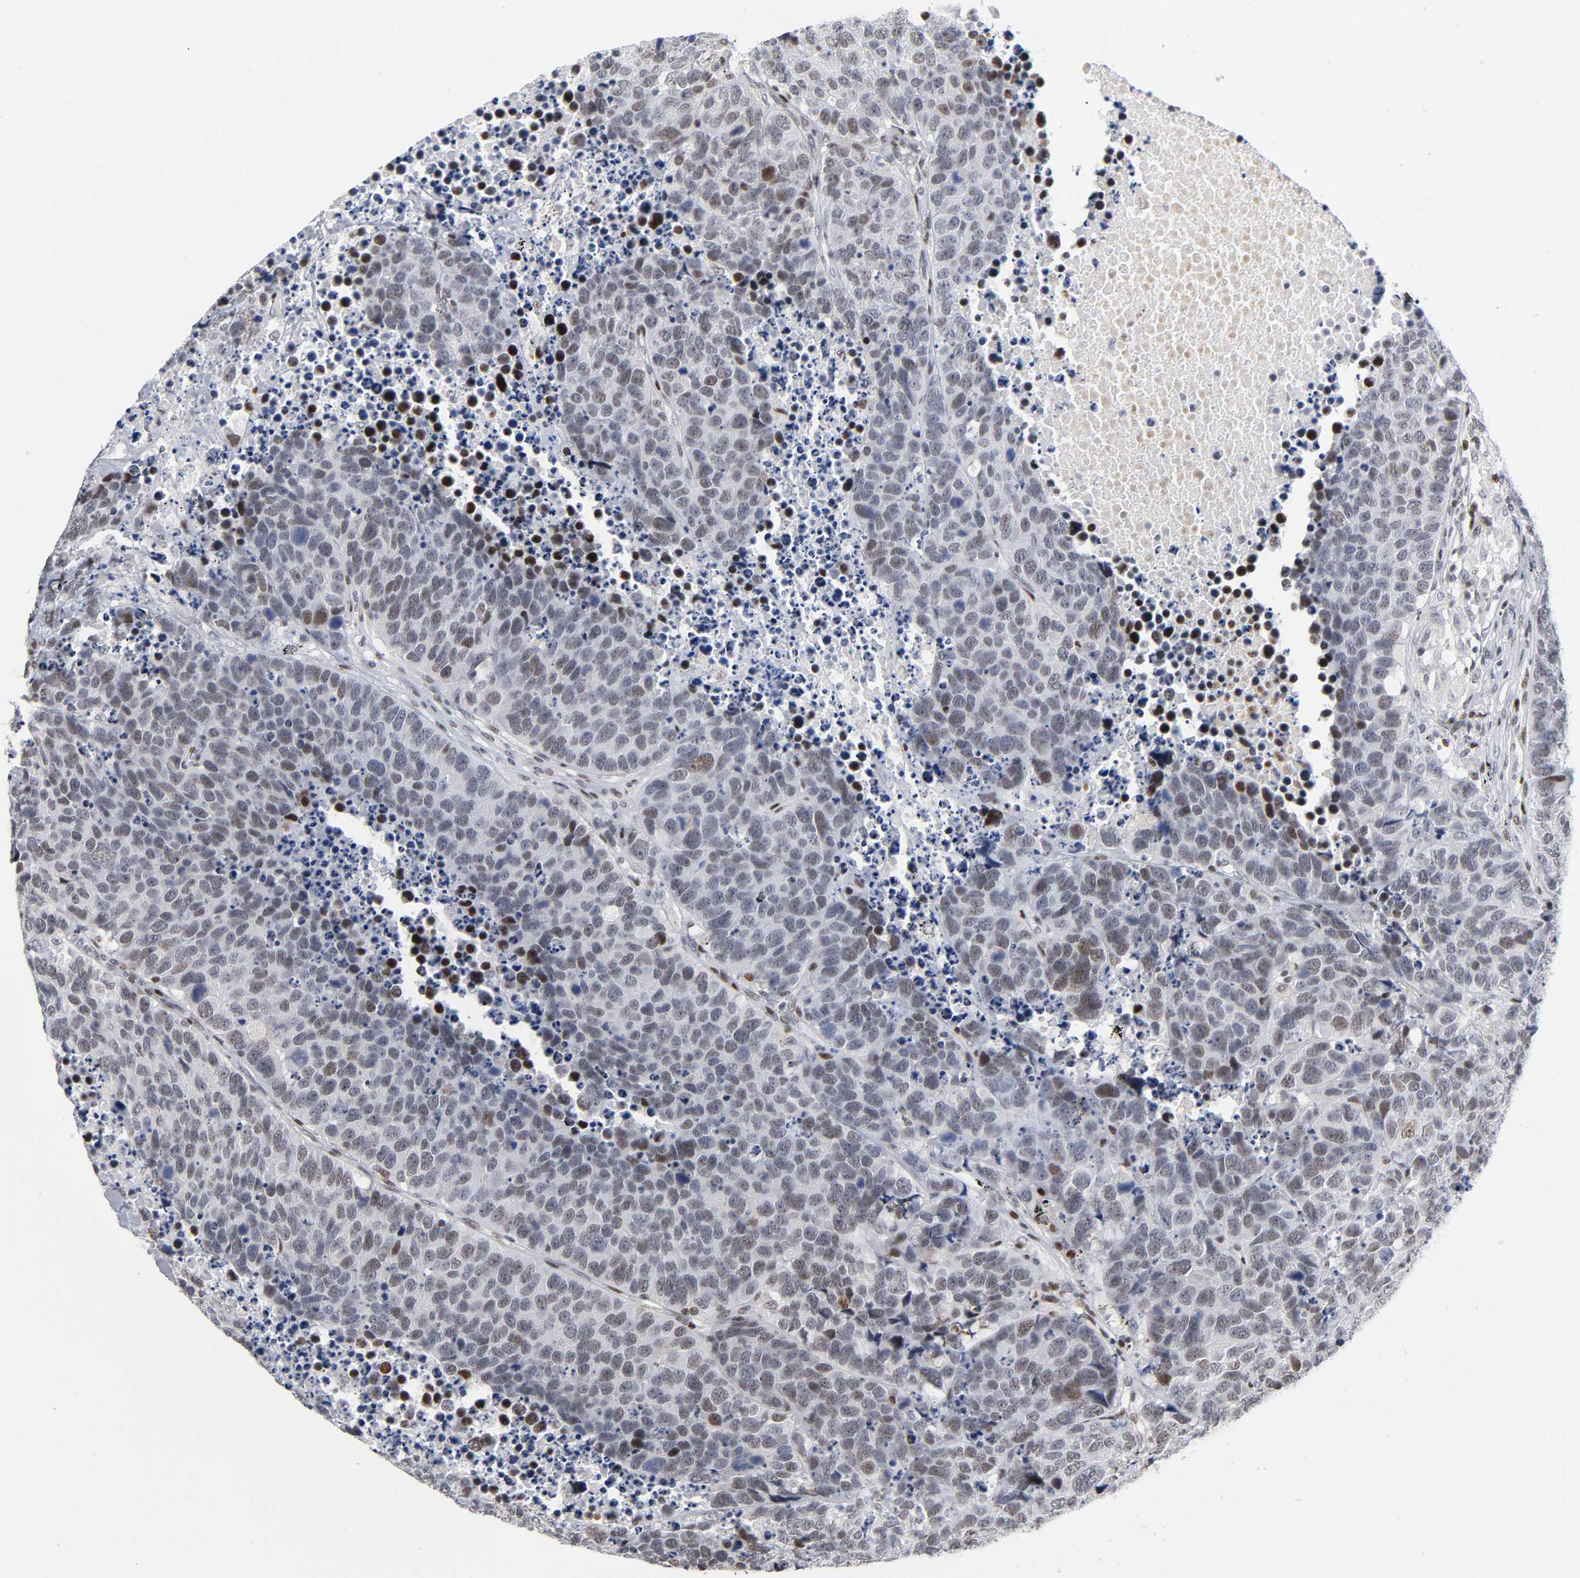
{"staining": {"intensity": "weak", "quantity": "25%-75%", "location": "nuclear"}, "tissue": "carcinoid", "cell_type": "Tumor cells", "image_type": "cancer", "snomed": [{"axis": "morphology", "description": "Carcinoid, malignant, NOS"}, {"axis": "topography", "description": "Lung"}], "caption": "Immunohistochemical staining of carcinoid displays weak nuclear protein expression in approximately 25%-75% of tumor cells.", "gene": "SP3", "patient": {"sex": "male", "age": 60}}